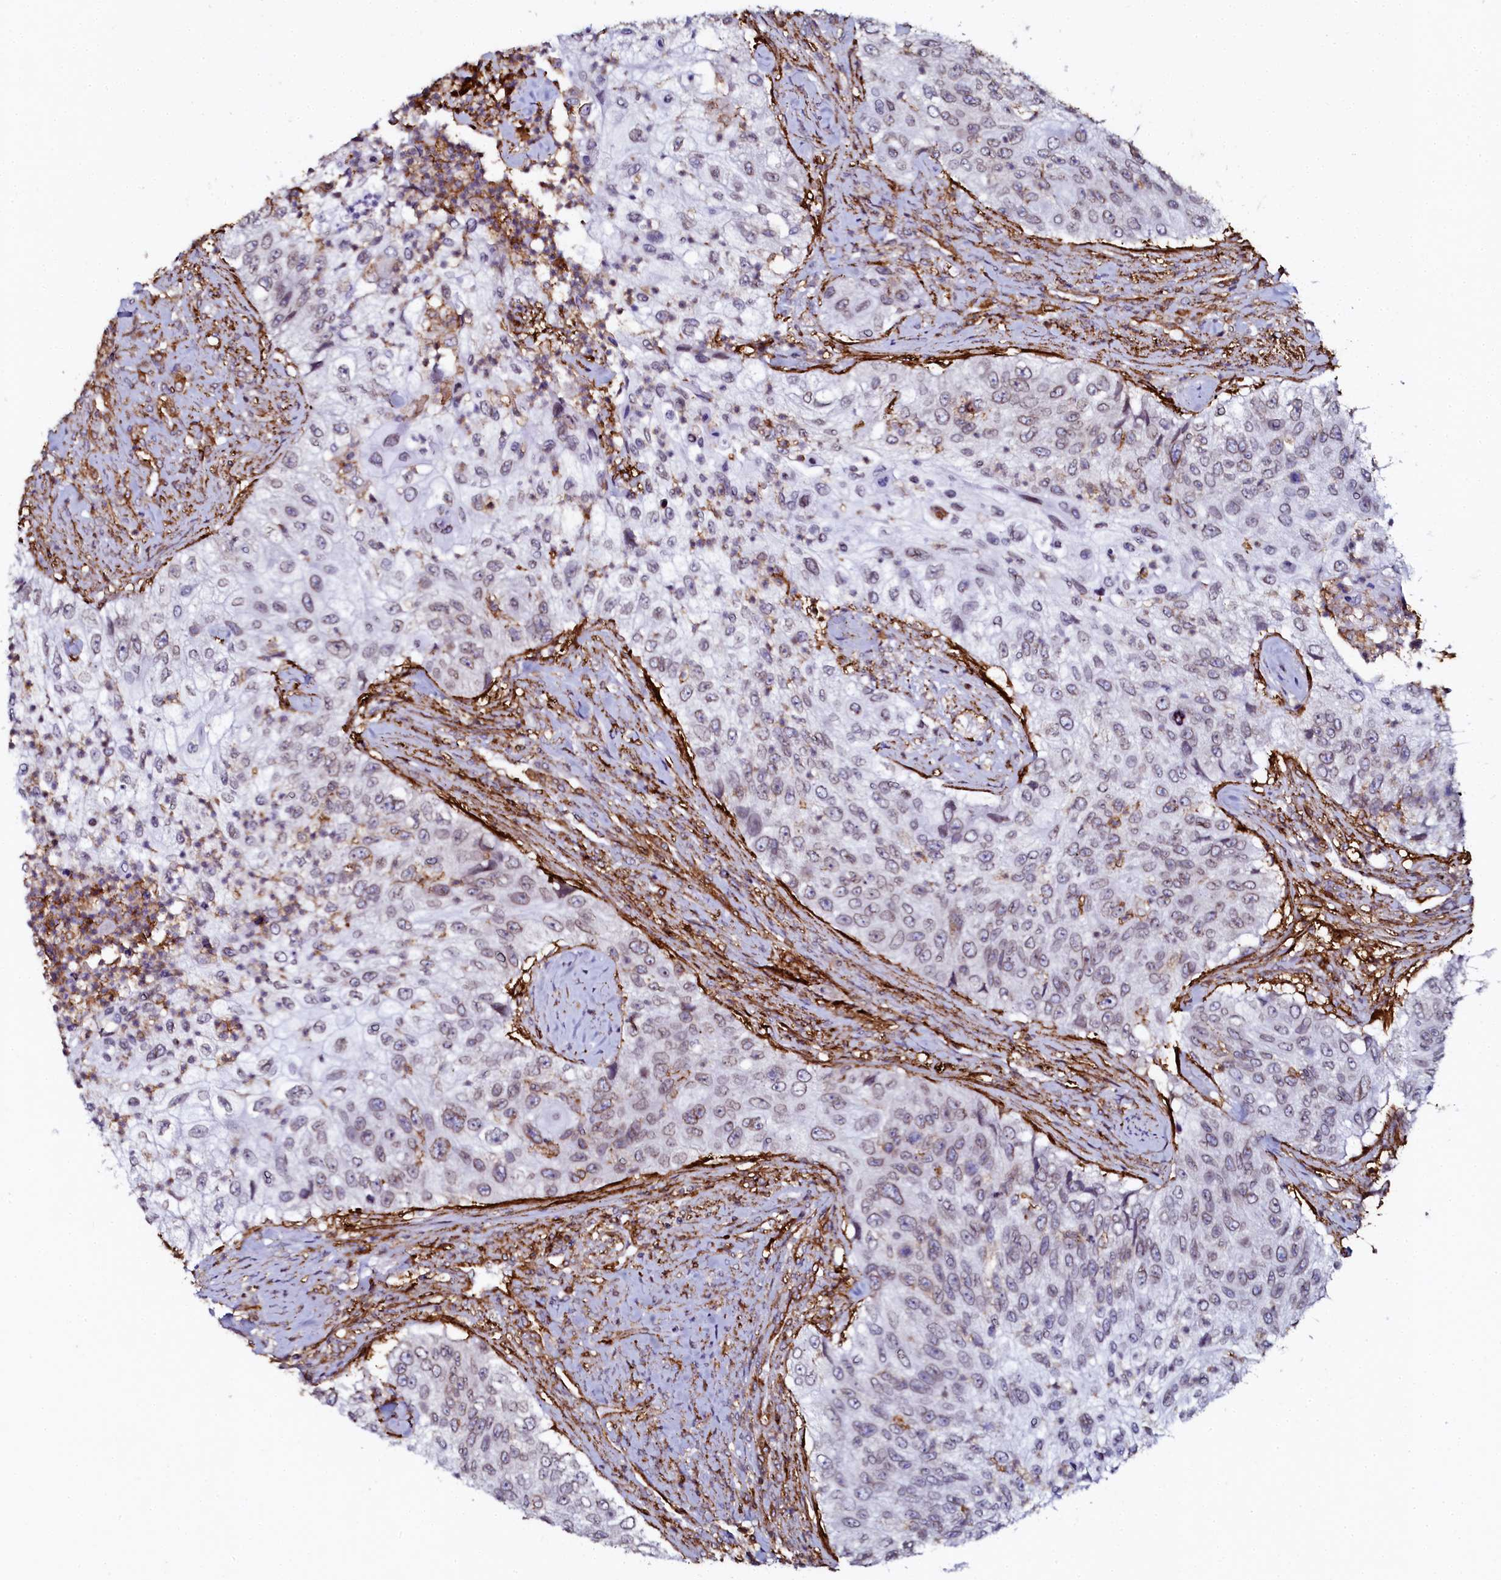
{"staining": {"intensity": "weak", "quantity": "25%-75%", "location": "cytoplasmic/membranous,nuclear"}, "tissue": "urothelial cancer", "cell_type": "Tumor cells", "image_type": "cancer", "snomed": [{"axis": "morphology", "description": "Urothelial carcinoma, High grade"}, {"axis": "topography", "description": "Urinary bladder"}], "caption": "Immunohistochemical staining of high-grade urothelial carcinoma displays low levels of weak cytoplasmic/membranous and nuclear protein expression in about 25%-75% of tumor cells.", "gene": "AAAS", "patient": {"sex": "female", "age": 60}}